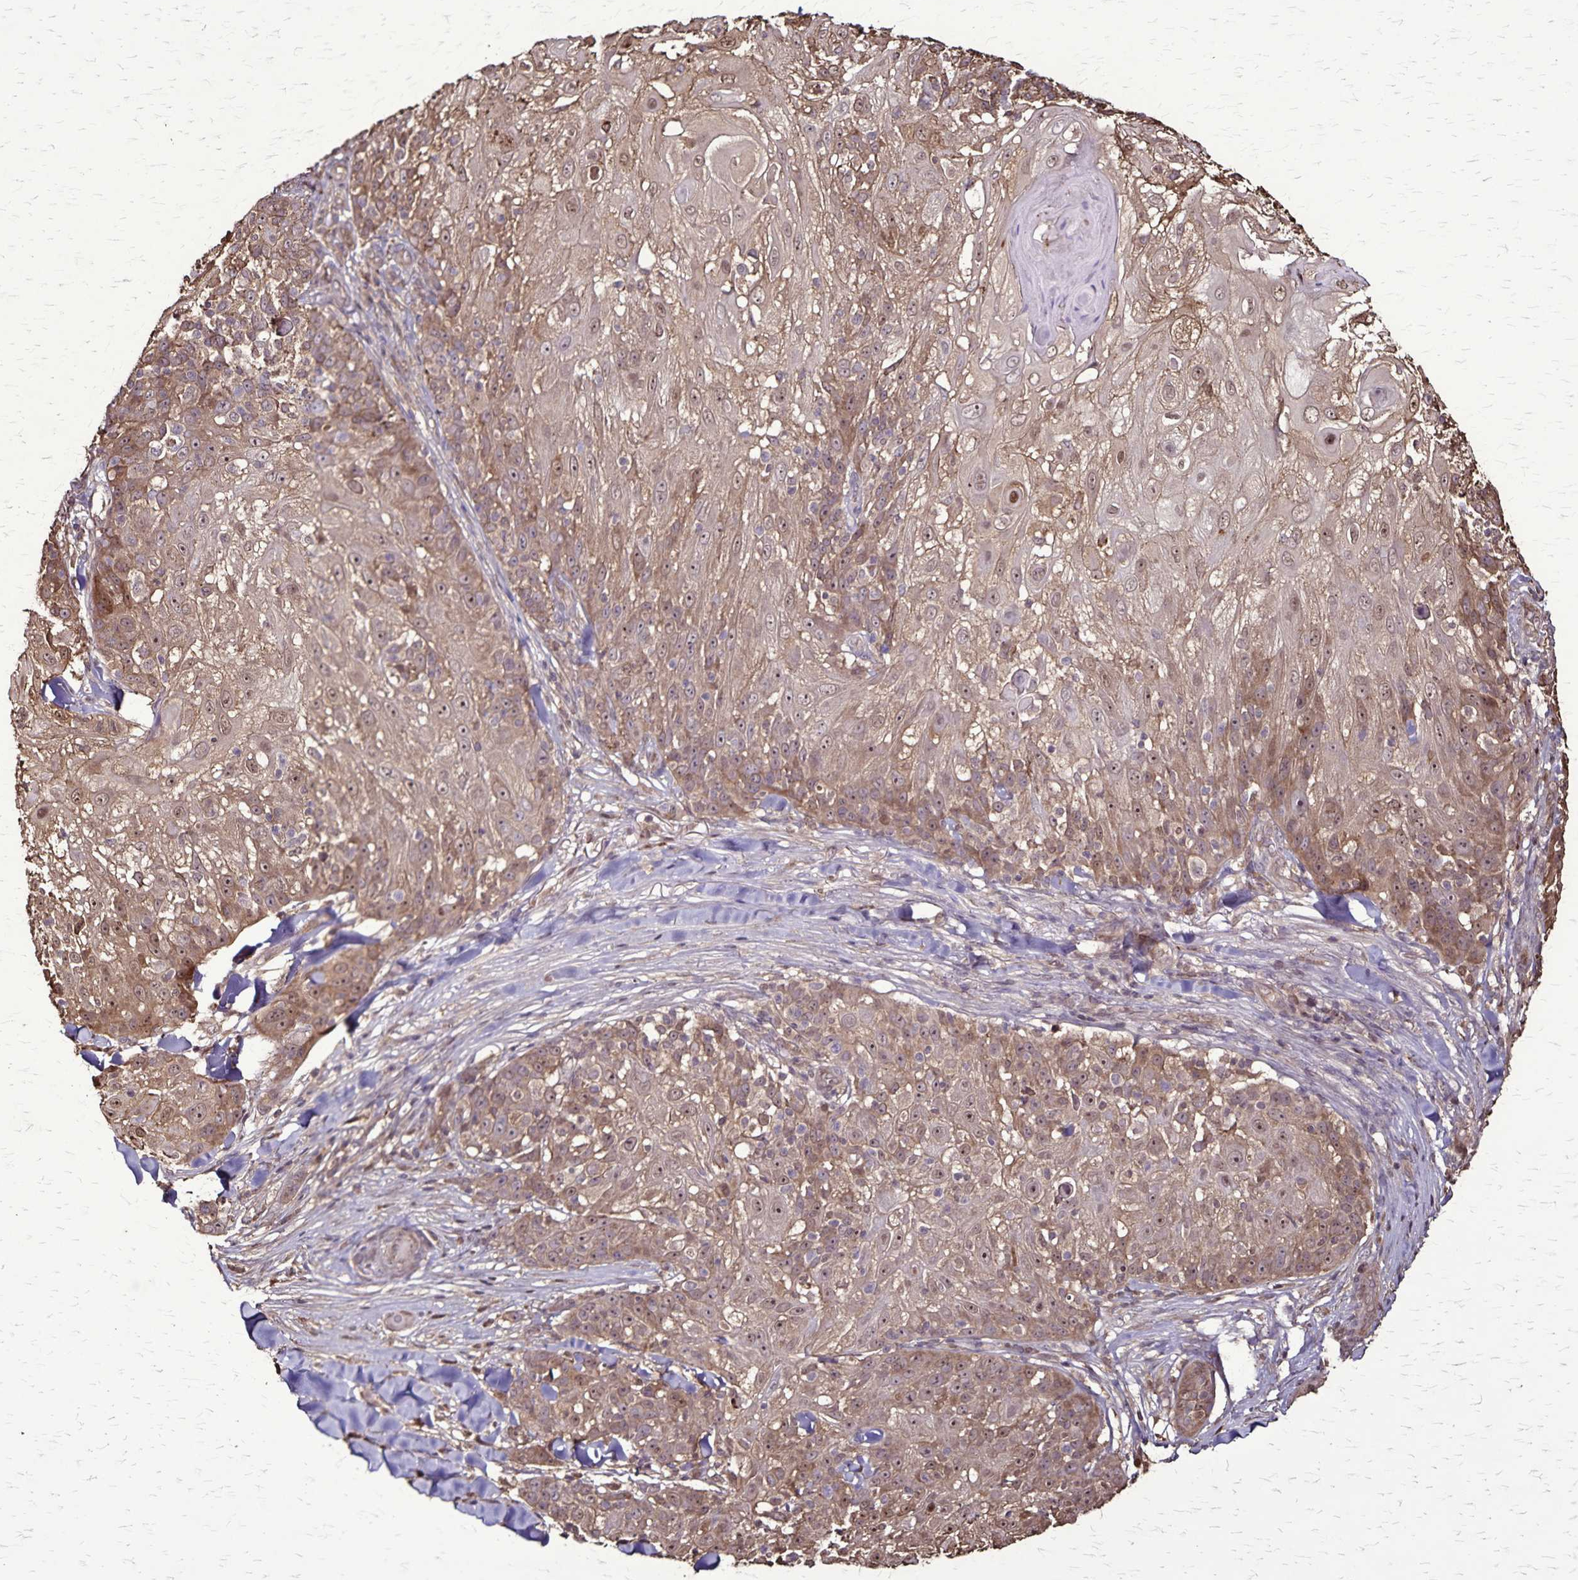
{"staining": {"intensity": "weak", "quantity": ">75%", "location": "cytoplasmic/membranous,nuclear"}, "tissue": "skin cancer", "cell_type": "Tumor cells", "image_type": "cancer", "snomed": [{"axis": "morphology", "description": "Normal tissue, NOS"}, {"axis": "morphology", "description": "Squamous cell carcinoma, NOS"}, {"axis": "topography", "description": "Skin"}], "caption": "High-magnification brightfield microscopy of skin cancer (squamous cell carcinoma) stained with DAB (brown) and counterstained with hematoxylin (blue). tumor cells exhibit weak cytoplasmic/membranous and nuclear positivity is identified in approximately>75% of cells.", "gene": "CHMP1B", "patient": {"sex": "female", "age": 83}}